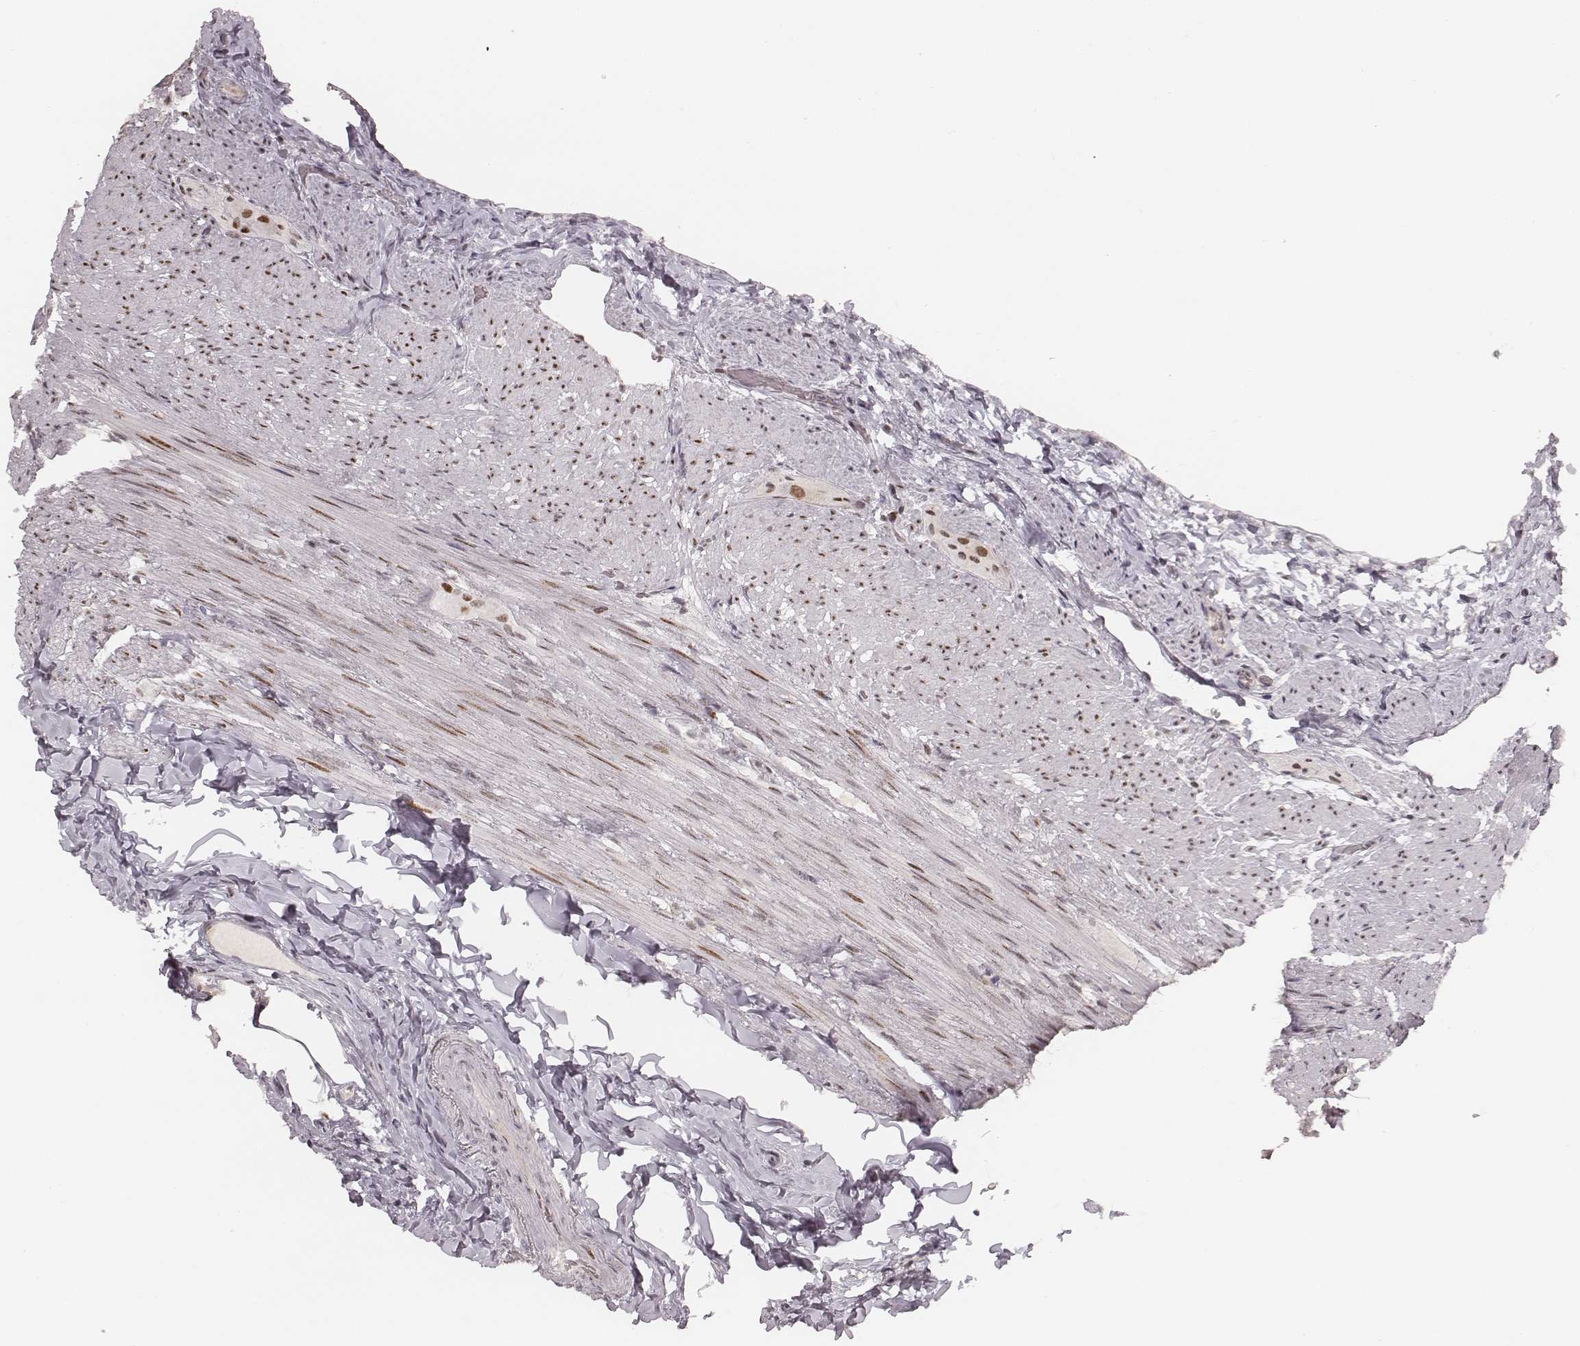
{"staining": {"intensity": "strong", "quantity": ">75%", "location": "nuclear"}, "tissue": "appendix", "cell_type": "Glandular cells", "image_type": "normal", "snomed": [{"axis": "morphology", "description": "Normal tissue, NOS"}, {"axis": "topography", "description": "Appendix"}], "caption": "The immunohistochemical stain shows strong nuclear staining in glandular cells of benign appendix. The staining is performed using DAB brown chromogen to label protein expression. The nuclei are counter-stained blue using hematoxylin.", "gene": "HNRNPC", "patient": {"sex": "male", "age": 47}}